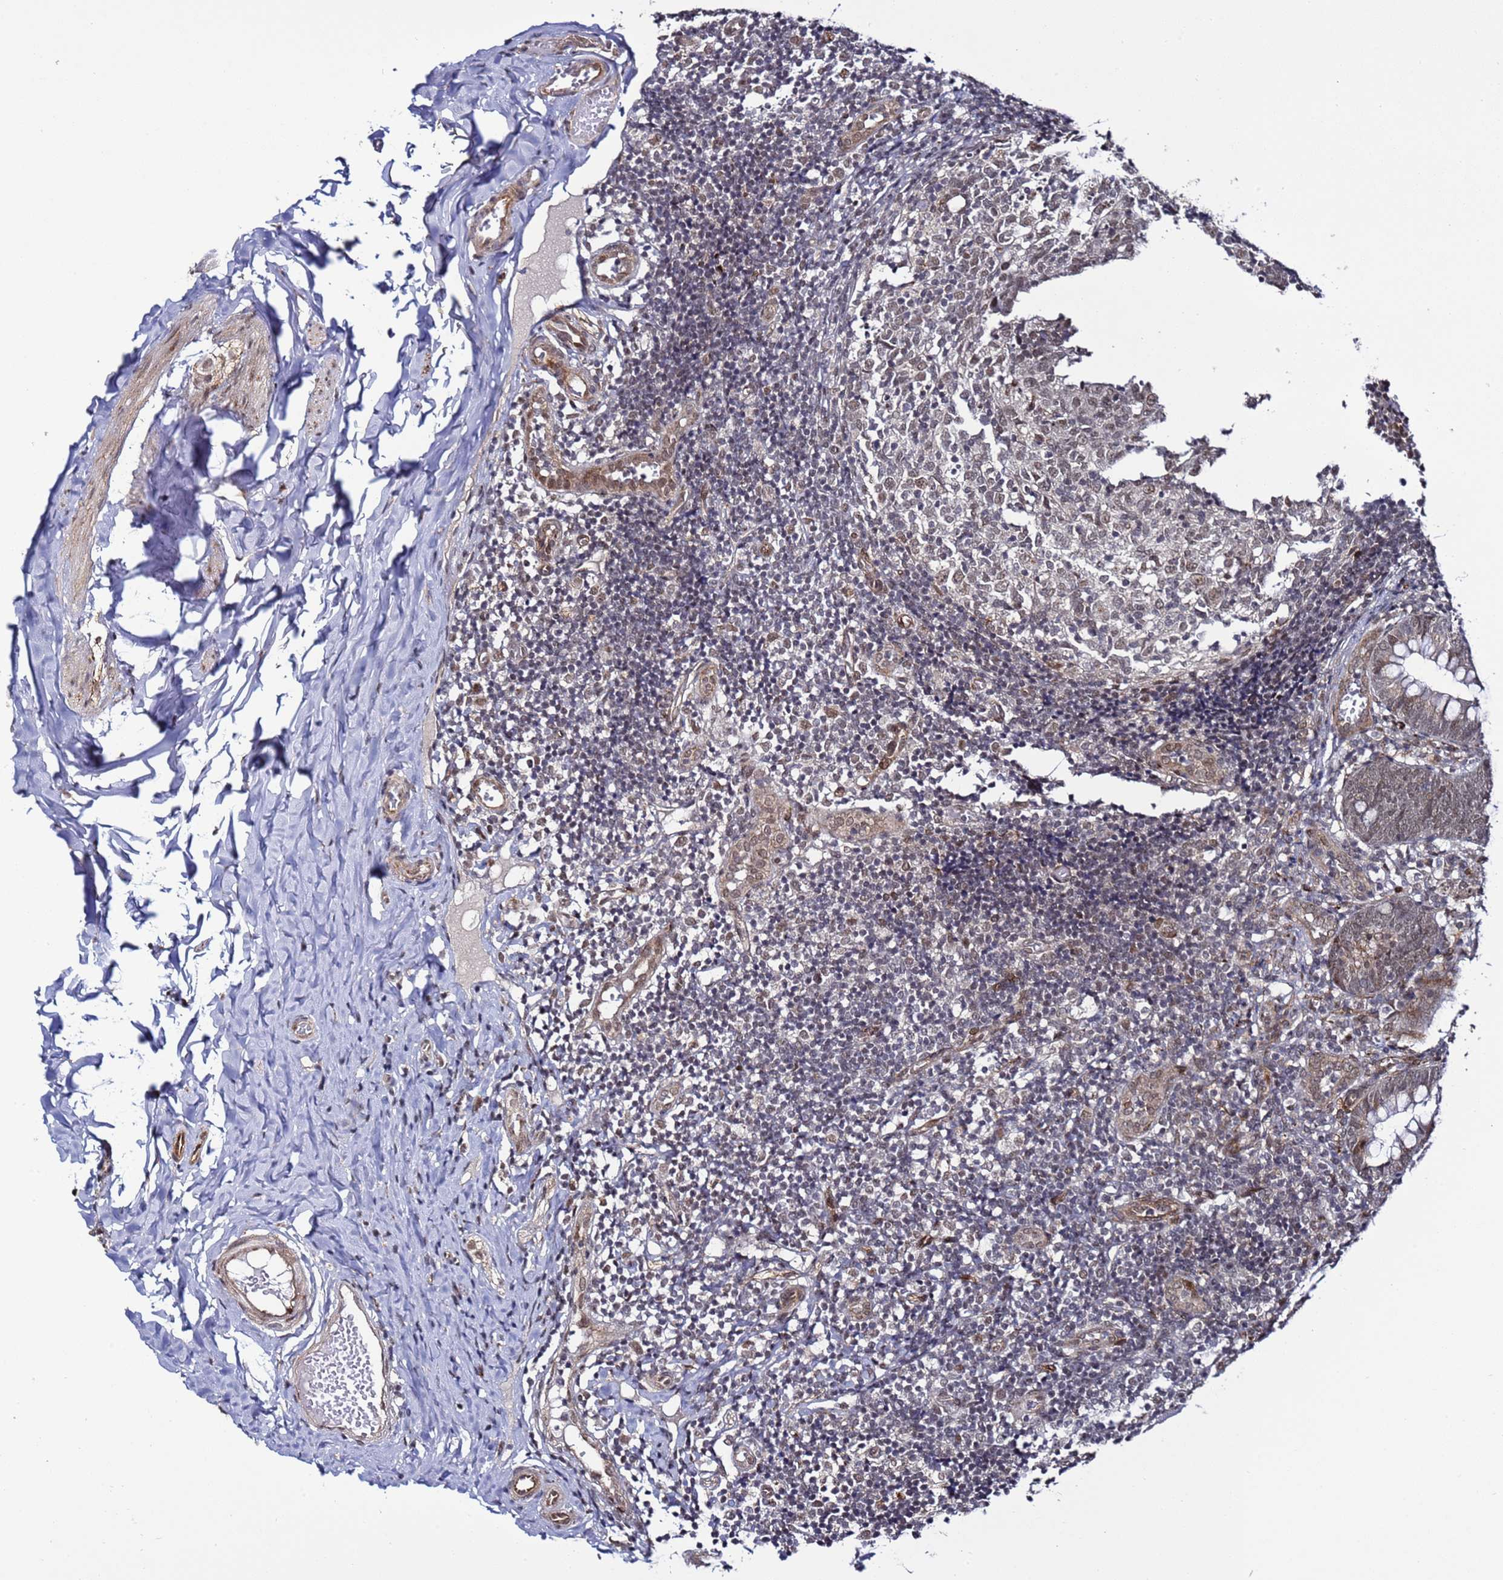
{"staining": {"intensity": "weak", "quantity": "25%-75%", "location": "nuclear"}, "tissue": "appendix", "cell_type": "Glandular cells", "image_type": "normal", "snomed": [{"axis": "morphology", "description": "Normal tissue, NOS"}, {"axis": "topography", "description": "Appendix"}], "caption": "A photomicrograph of appendix stained for a protein displays weak nuclear brown staining in glandular cells.", "gene": "POLR2D", "patient": {"sex": "male", "age": 8}}